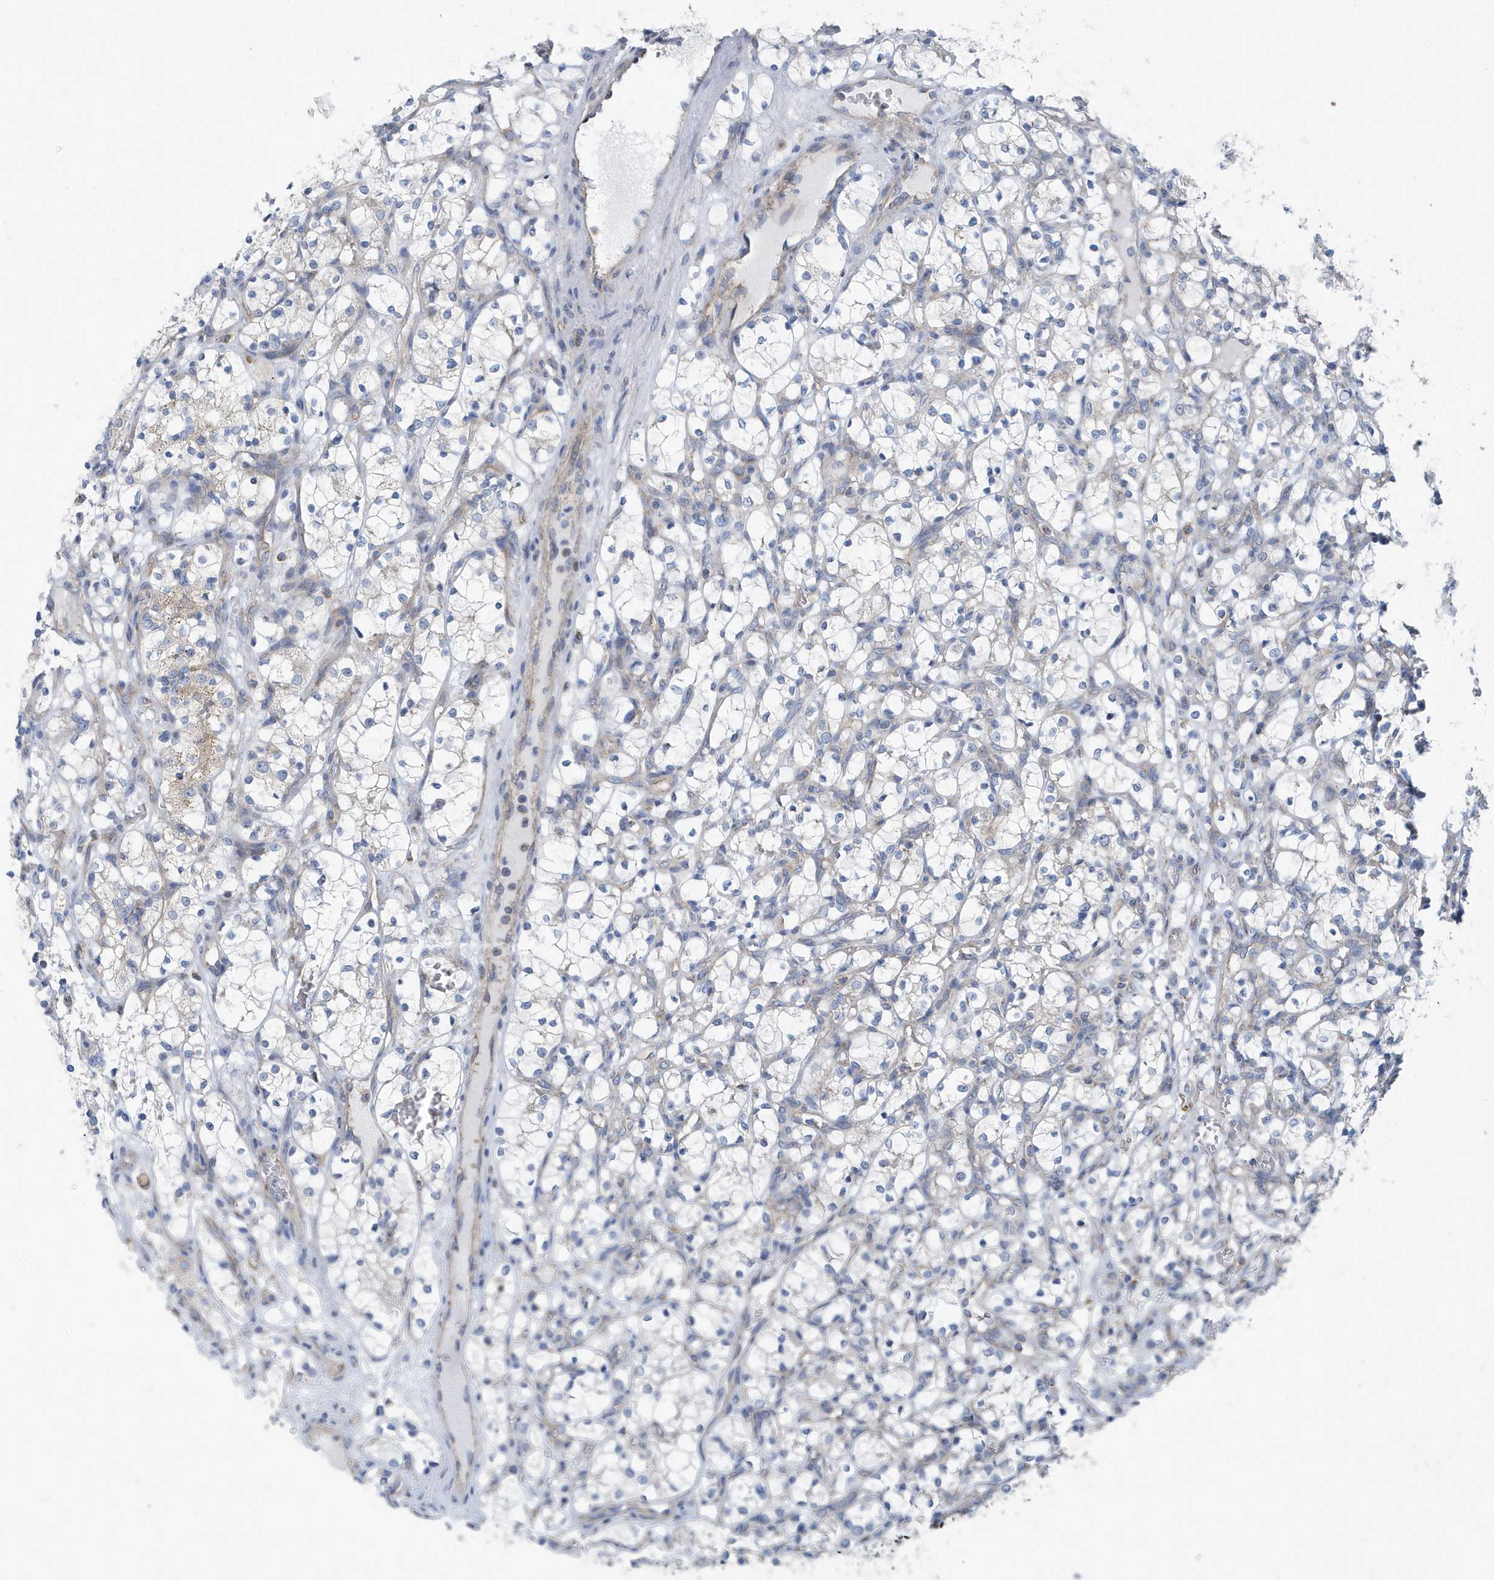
{"staining": {"intensity": "negative", "quantity": "none", "location": "none"}, "tissue": "renal cancer", "cell_type": "Tumor cells", "image_type": "cancer", "snomed": [{"axis": "morphology", "description": "Adenocarcinoma, NOS"}, {"axis": "topography", "description": "Kidney"}], "caption": "Histopathology image shows no protein expression in tumor cells of renal adenocarcinoma tissue.", "gene": "PPM1M", "patient": {"sex": "female", "age": 69}}